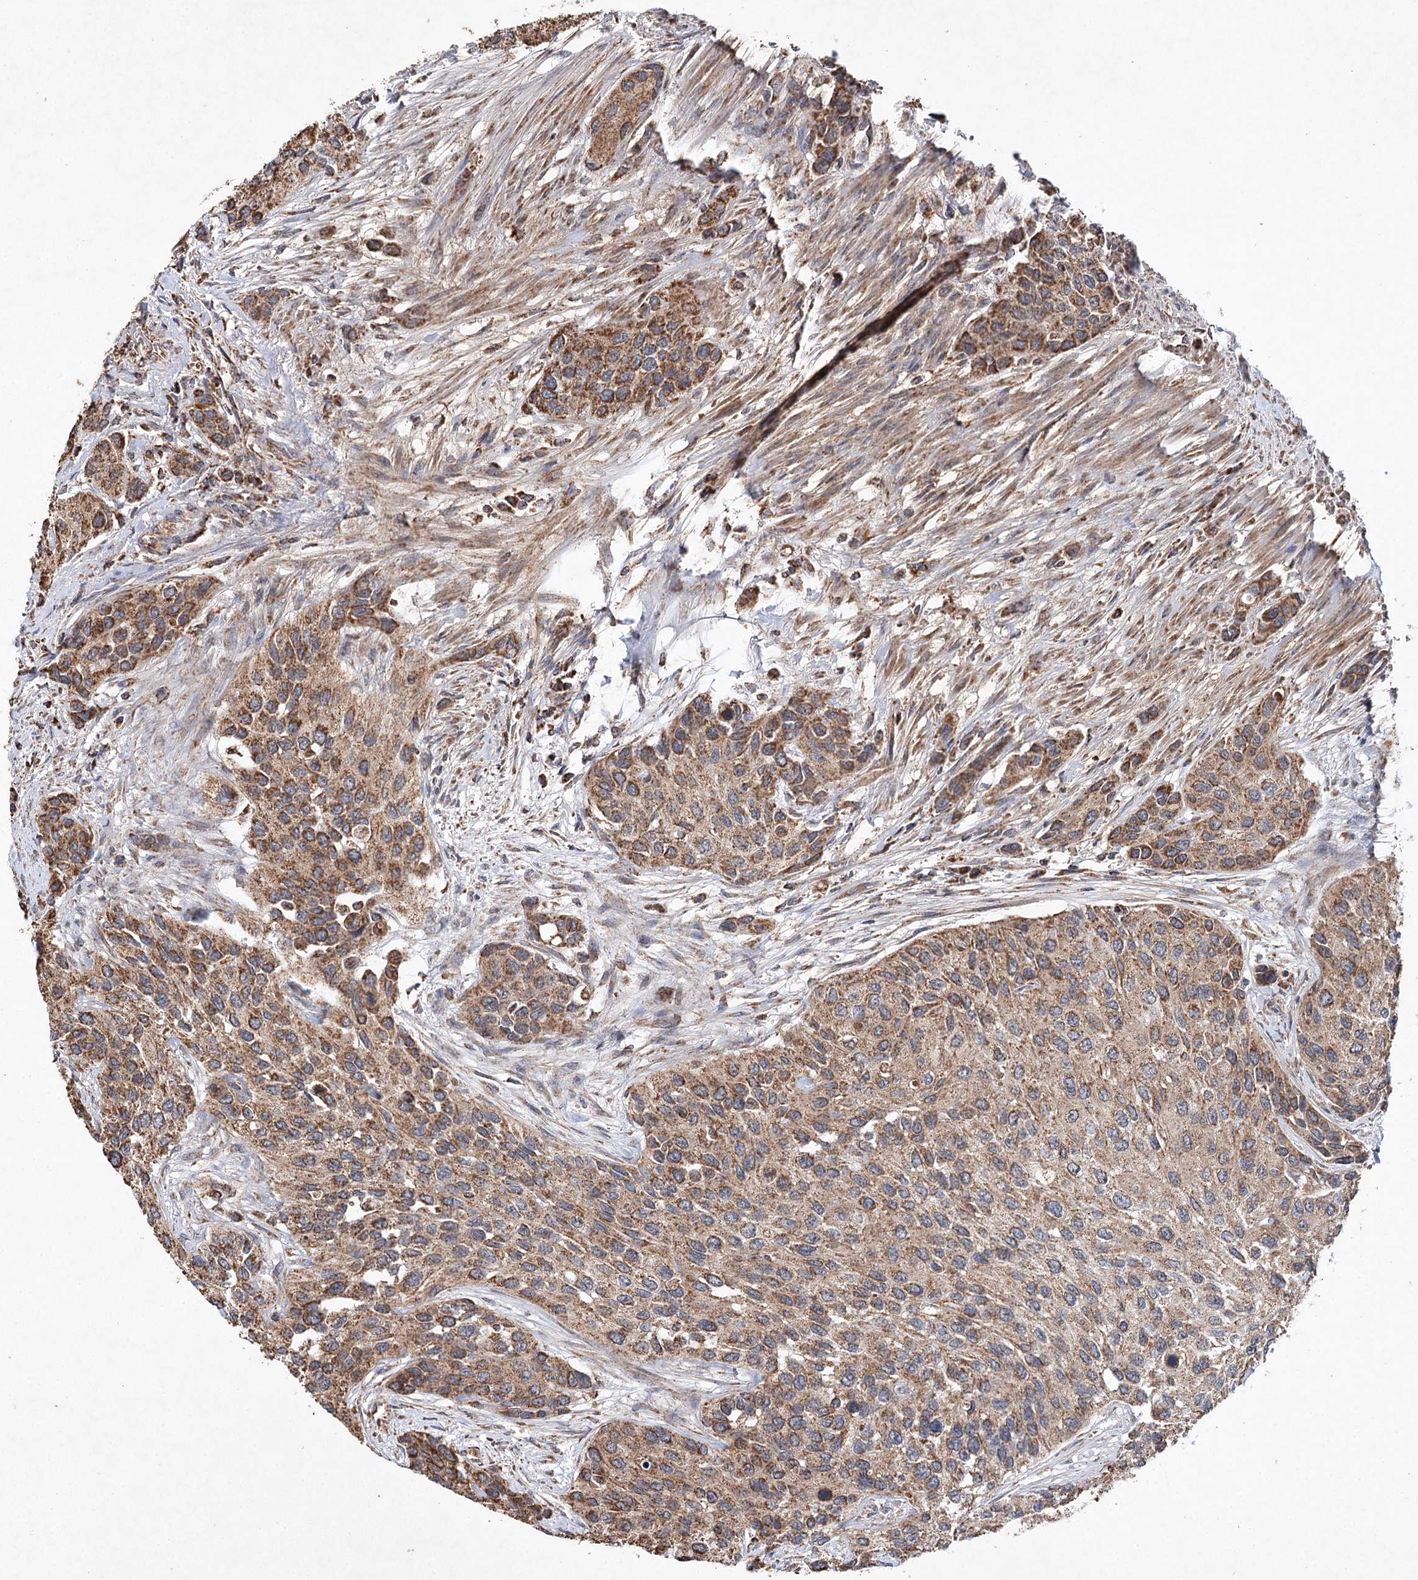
{"staining": {"intensity": "moderate", "quantity": ">75%", "location": "cytoplasmic/membranous"}, "tissue": "urothelial cancer", "cell_type": "Tumor cells", "image_type": "cancer", "snomed": [{"axis": "morphology", "description": "Normal tissue, NOS"}, {"axis": "morphology", "description": "Urothelial carcinoma, High grade"}, {"axis": "topography", "description": "Vascular tissue"}, {"axis": "topography", "description": "Urinary bladder"}], "caption": "Tumor cells show medium levels of moderate cytoplasmic/membranous positivity in about >75% of cells in urothelial cancer.", "gene": "PIK3CB", "patient": {"sex": "female", "age": 56}}